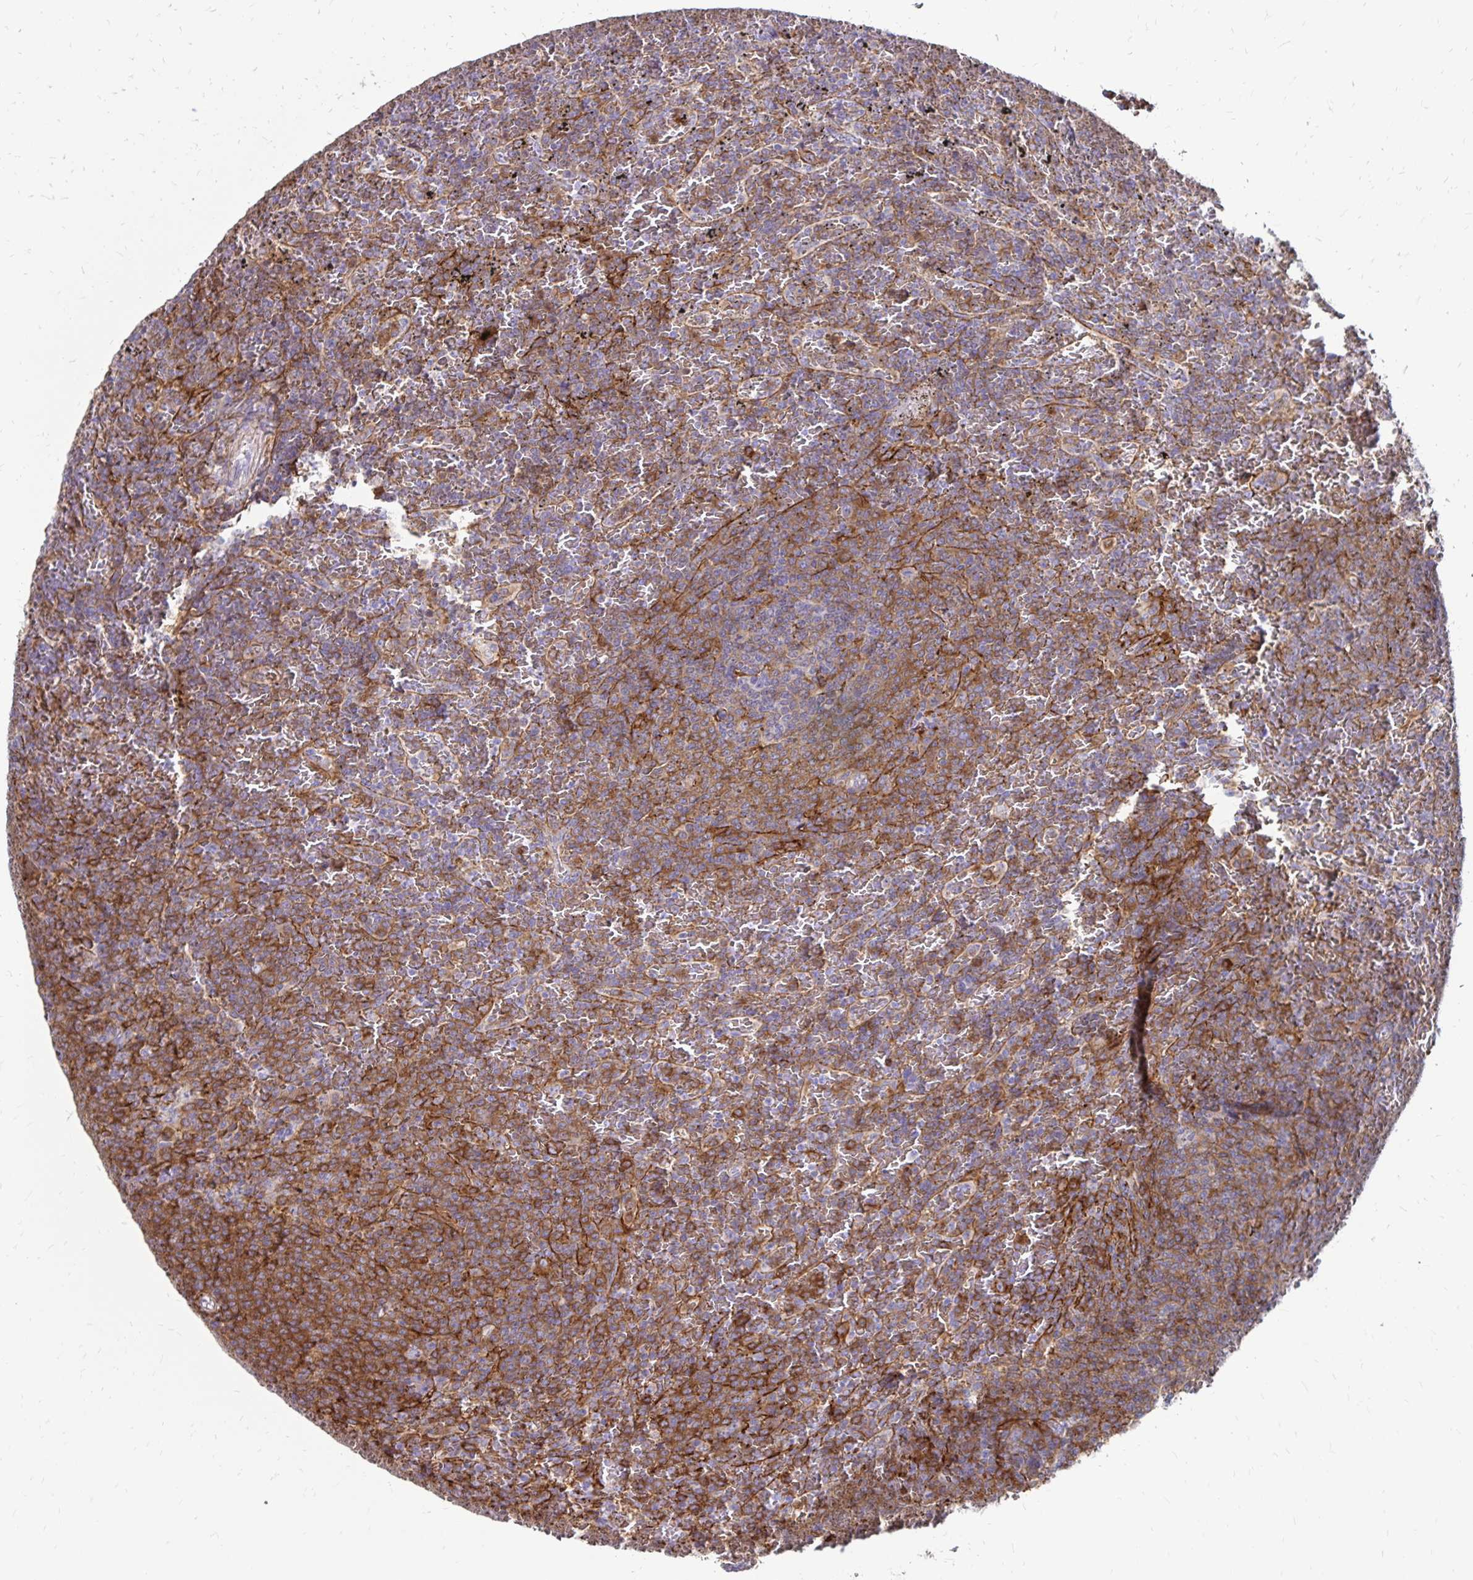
{"staining": {"intensity": "moderate", "quantity": ">75%", "location": "cytoplasmic/membranous"}, "tissue": "lymphoma", "cell_type": "Tumor cells", "image_type": "cancer", "snomed": [{"axis": "morphology", "description": "Malignant lymphoma, non-Hodgkin's type, Low grade"}, {"axis": "topography", "description": "Spleen"}], "caption": "Protein staining of lymphoma tissue displays moderate cytoplasmic/membranous positivity in about >75% of tumor cells.", "gene": "TNS3", "patient": {"sex": "female", "age": 77}}